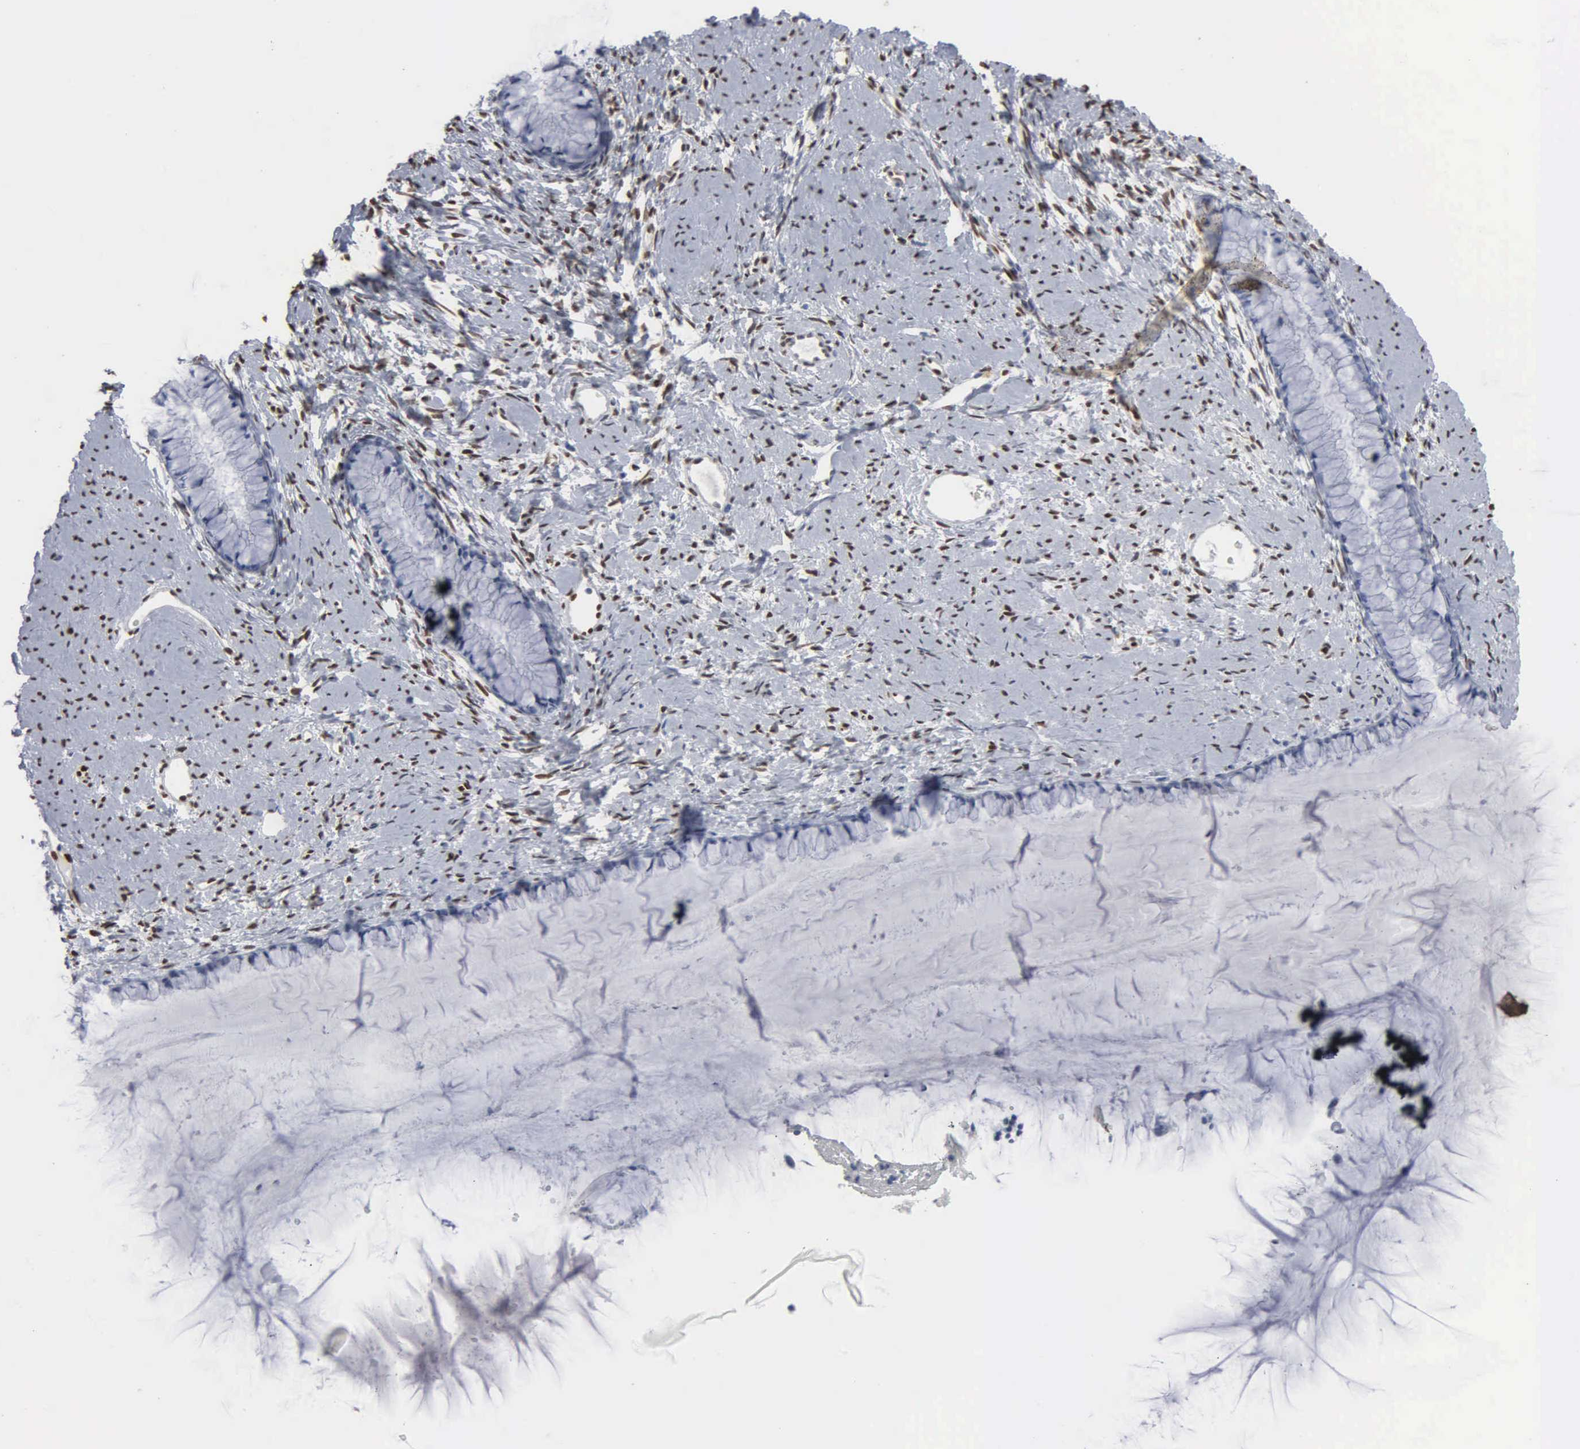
{"staining": {"intensity": "negative", "quantity": "none", "location": "none"}, "tissue": "cervix", "cell_type": "Glandular cells", "image_type": "normal", "snomed": [{"axis": "morphology", "description": "Normal tissue, NOS"}, {"axis": "topography", "description": "Cervix"}], "caption": "Histopathology image shows no protein expression in glandular cells of benign cervix. Nuclei are stained in blue.", "gene": "FGF2", "patient": {"sex": "female", "age": 82}}